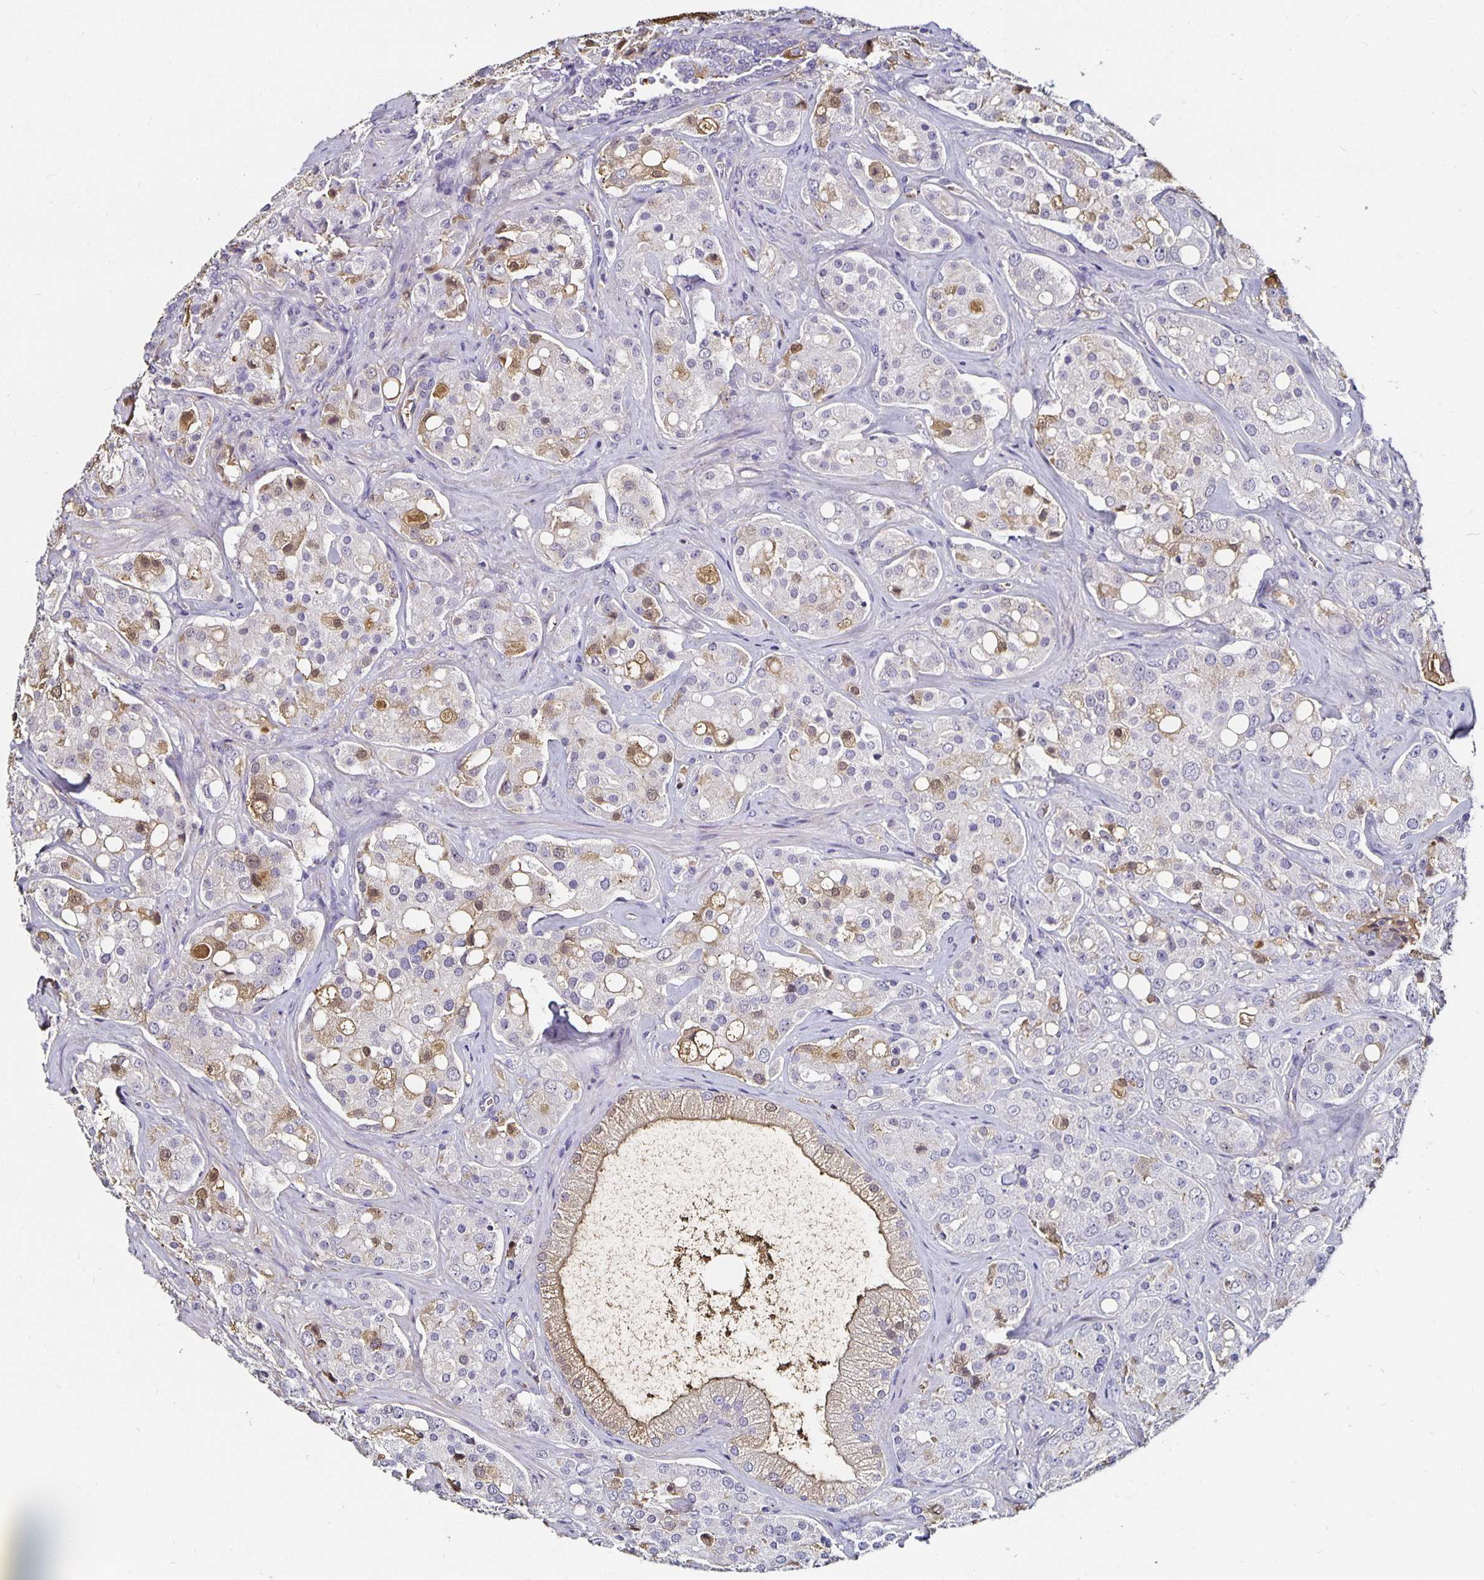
{"staining": {"intensity": "moderate", "quantity": "<25%", "location": "cytoplasmic/membranous,nuclear"}, "tissue": "prostate cancer", "cell_type": "Tumor cells", "image_type": "cancer", "snomed": [{"axis": "morphology", "description": "Adenocarcinoma, High grade"}, {"axis": "topography", "description": "Prostate"}], "caption": "Protein analysis of prostate adenocarcinoma (high-grade) tissue shows moderate cytoplasmic/membranous and nuclear positivity in about <25% of tumor cells.", "gene": "TTR", "patient": {"sex": "male", "age": 67}}